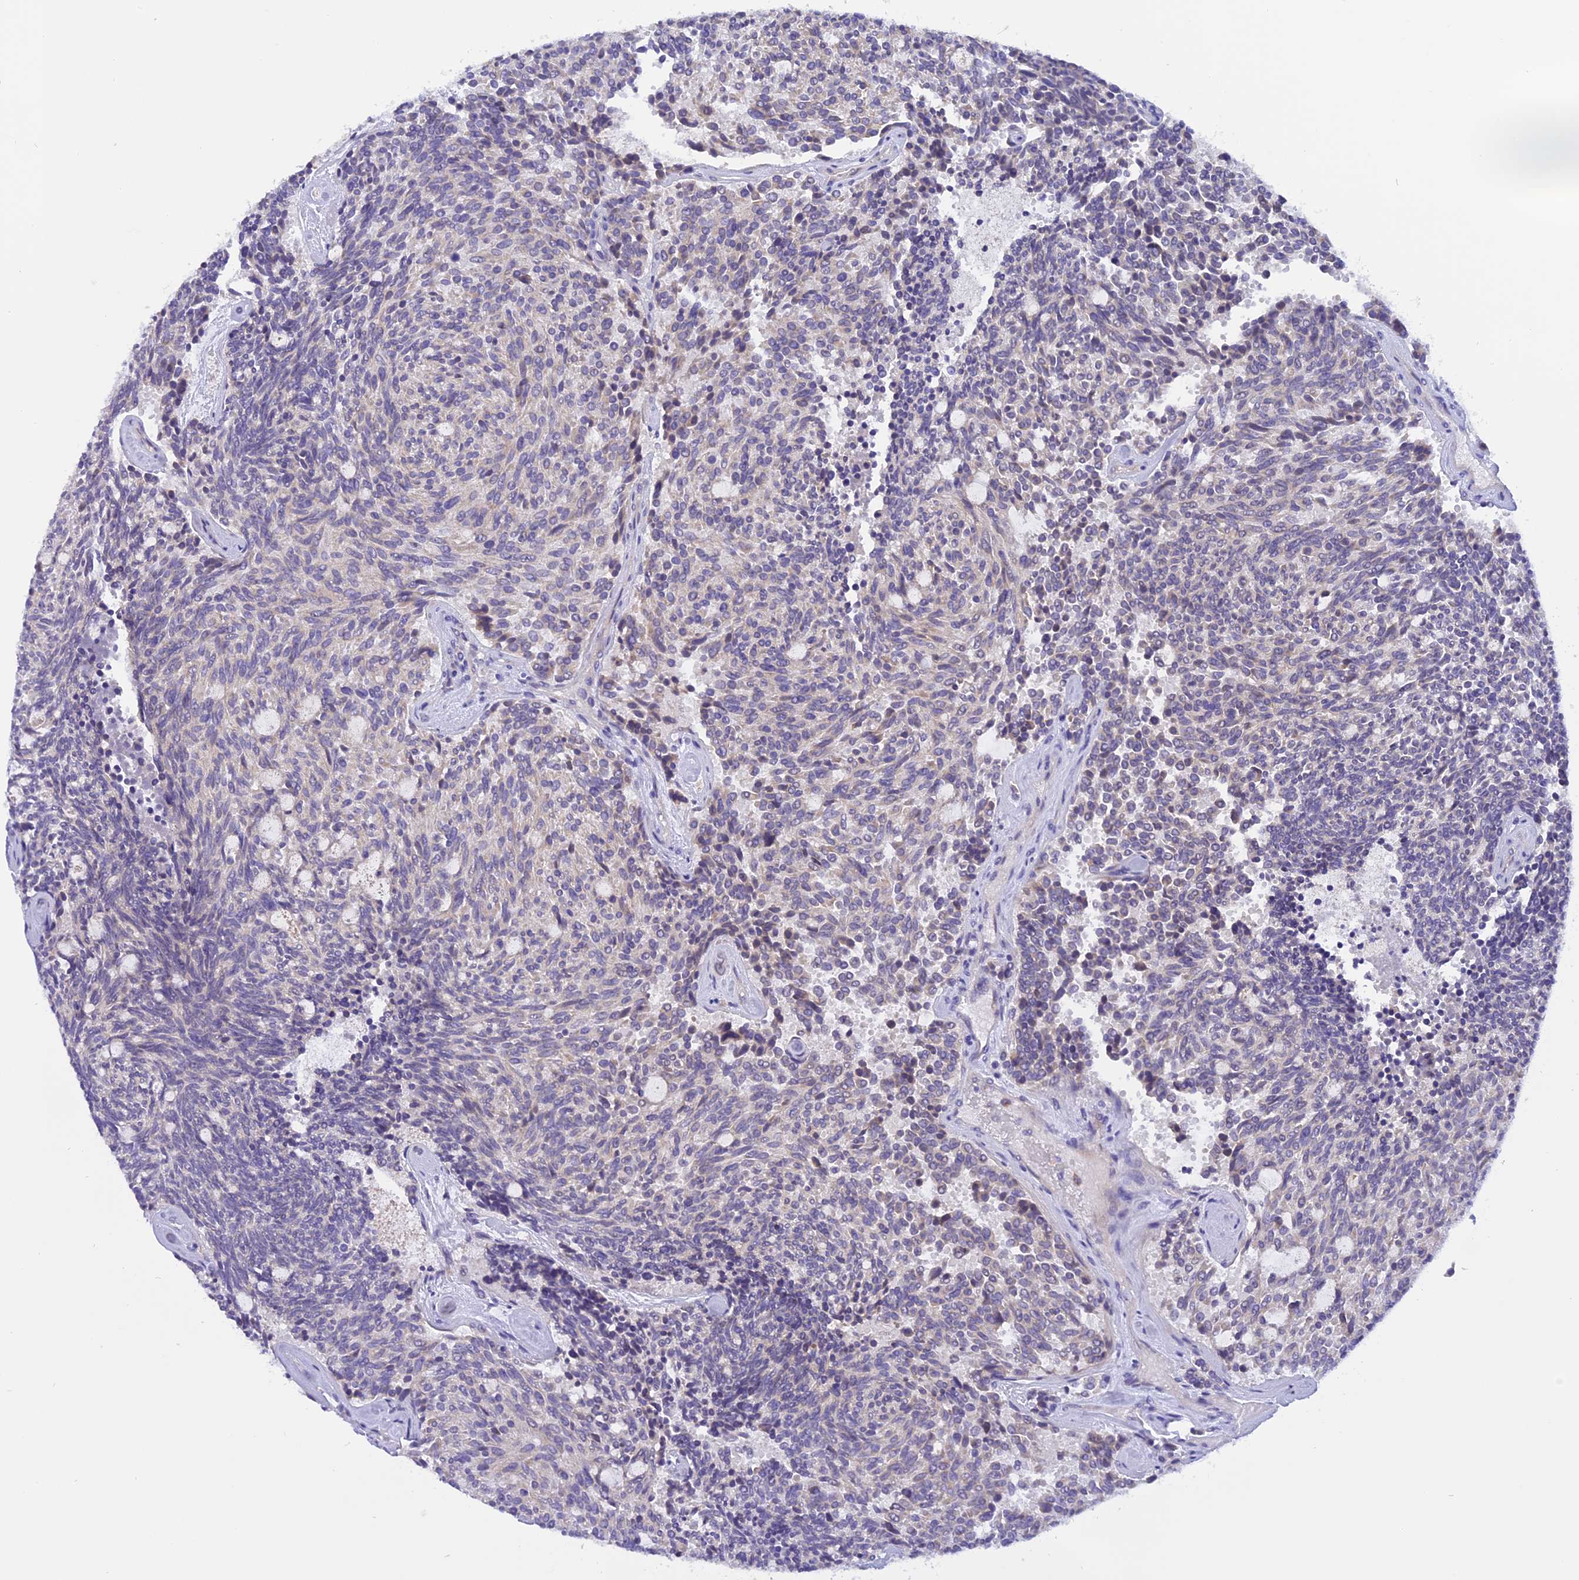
{"staining": {"intensity": "negative", "quantity": "none", "location": "none"}, "tissue": "carcinoid", "cell_type": "Tumor cells", "image_type": "cancer", "snomed": [{"axis": "morphology", "description": "Carcinoid, malignant, NOS"}, {"axis": "topography", "description": "Pancreas"}], "caption": "Carcinoid (malignant) was stained to show a protein in brown. There is no significant expression in tumor cells. (DAB immunohistochemistry (IHC) with hematoxylin counter stain).", "gene": "TRIM3", "patient": {"sex": "female", "age": 54}}